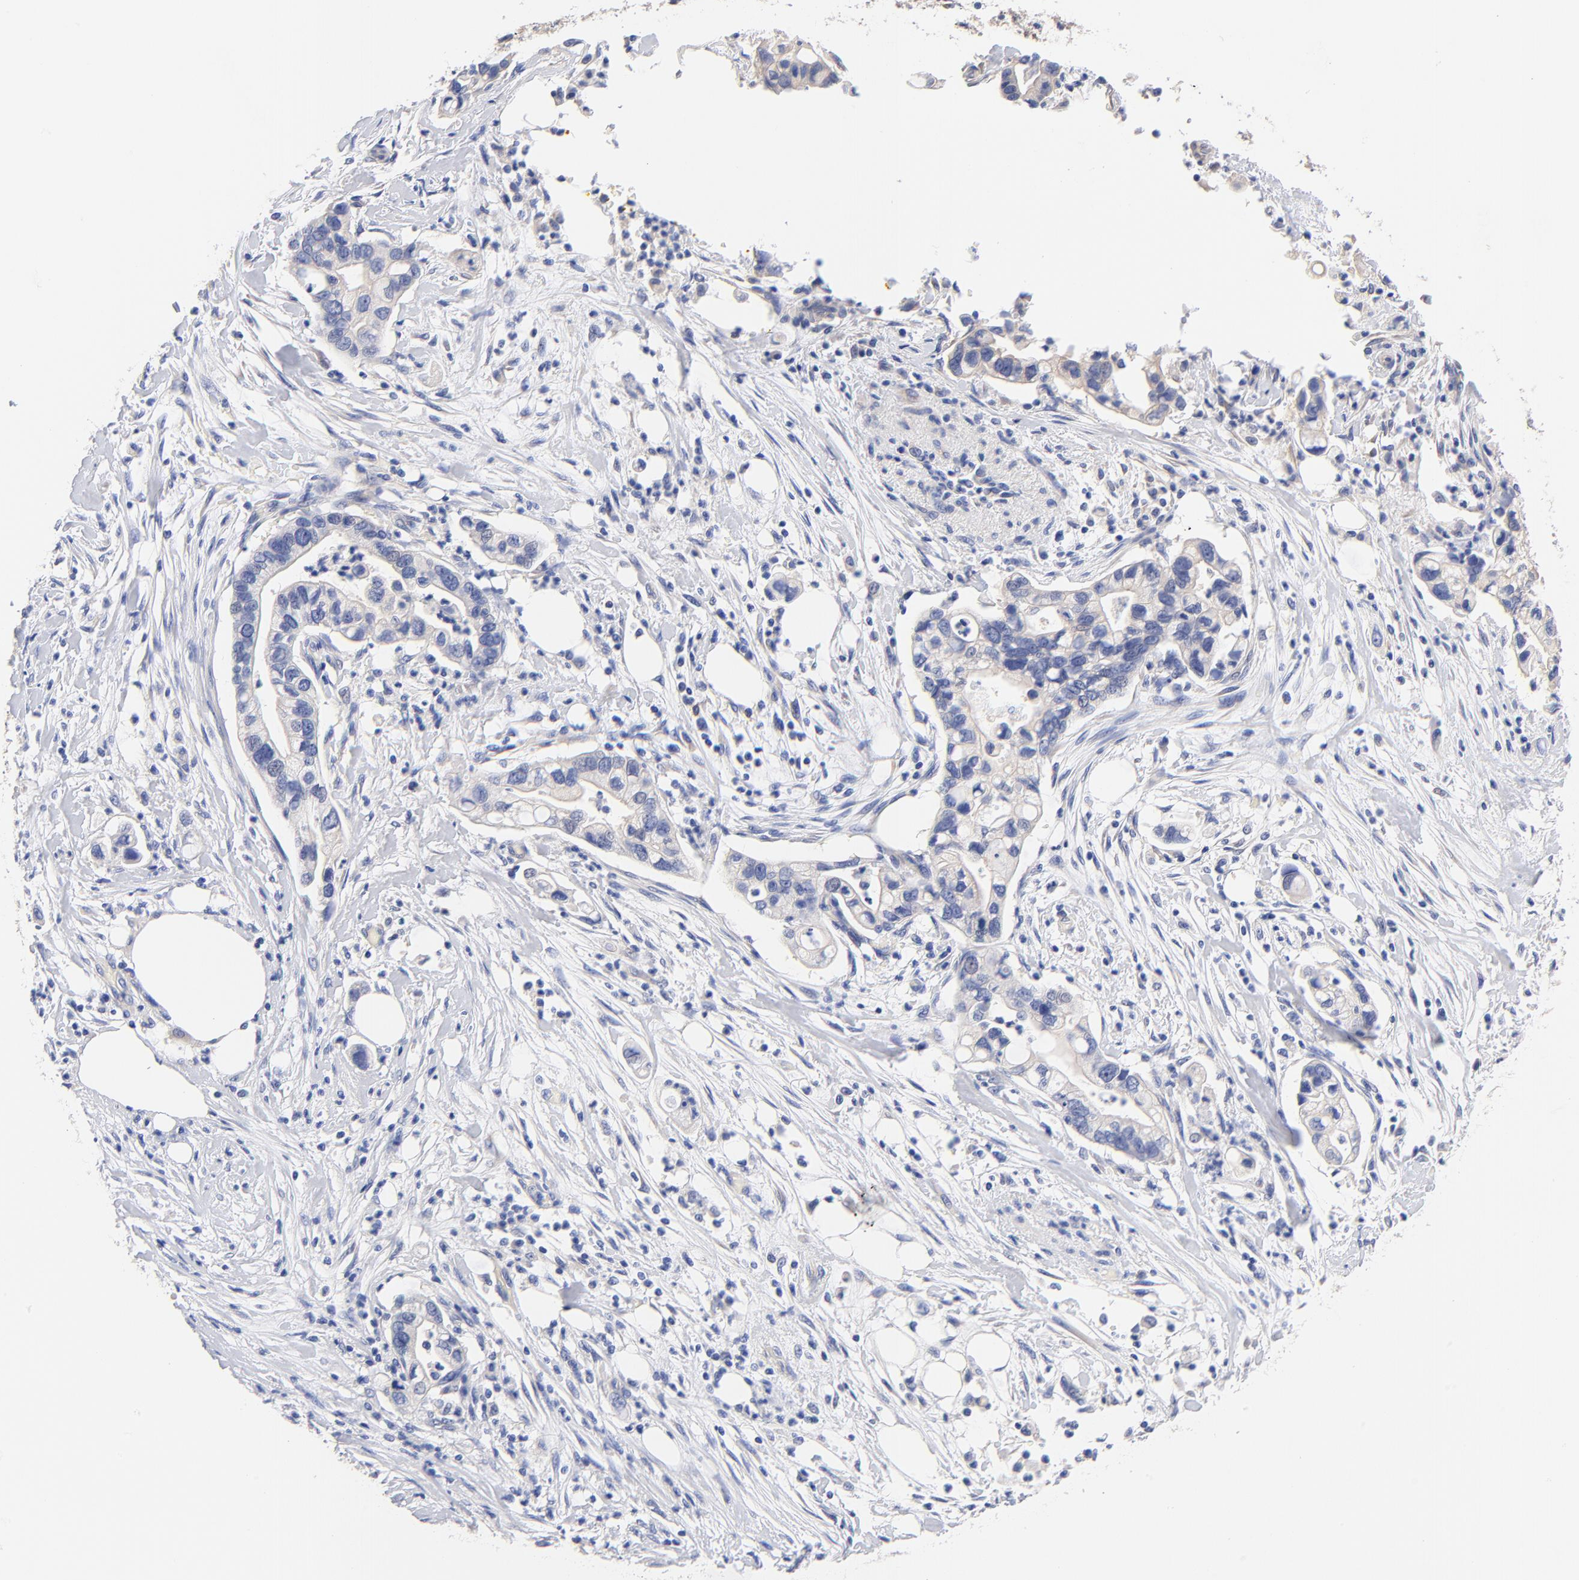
{"staining": {"intensity": "weak", "quantity": "<25%", "location": "cytoplasmic/membranous"}, "tissue": "pancreatic cancer", "cell_type": "Tumor cells", "image_type": "cancer", "snomed": [{"axis": "morphology", "description": "Adenocarcinoma, NOS"}, {"axis": "topography", "description": "Pancreas"}], "caption": "IHC of pancreatic cancer shows no staining in tumor cells.", "gene": "TNFRSF13C", "patient": {"sex": "male", "age": 70}}